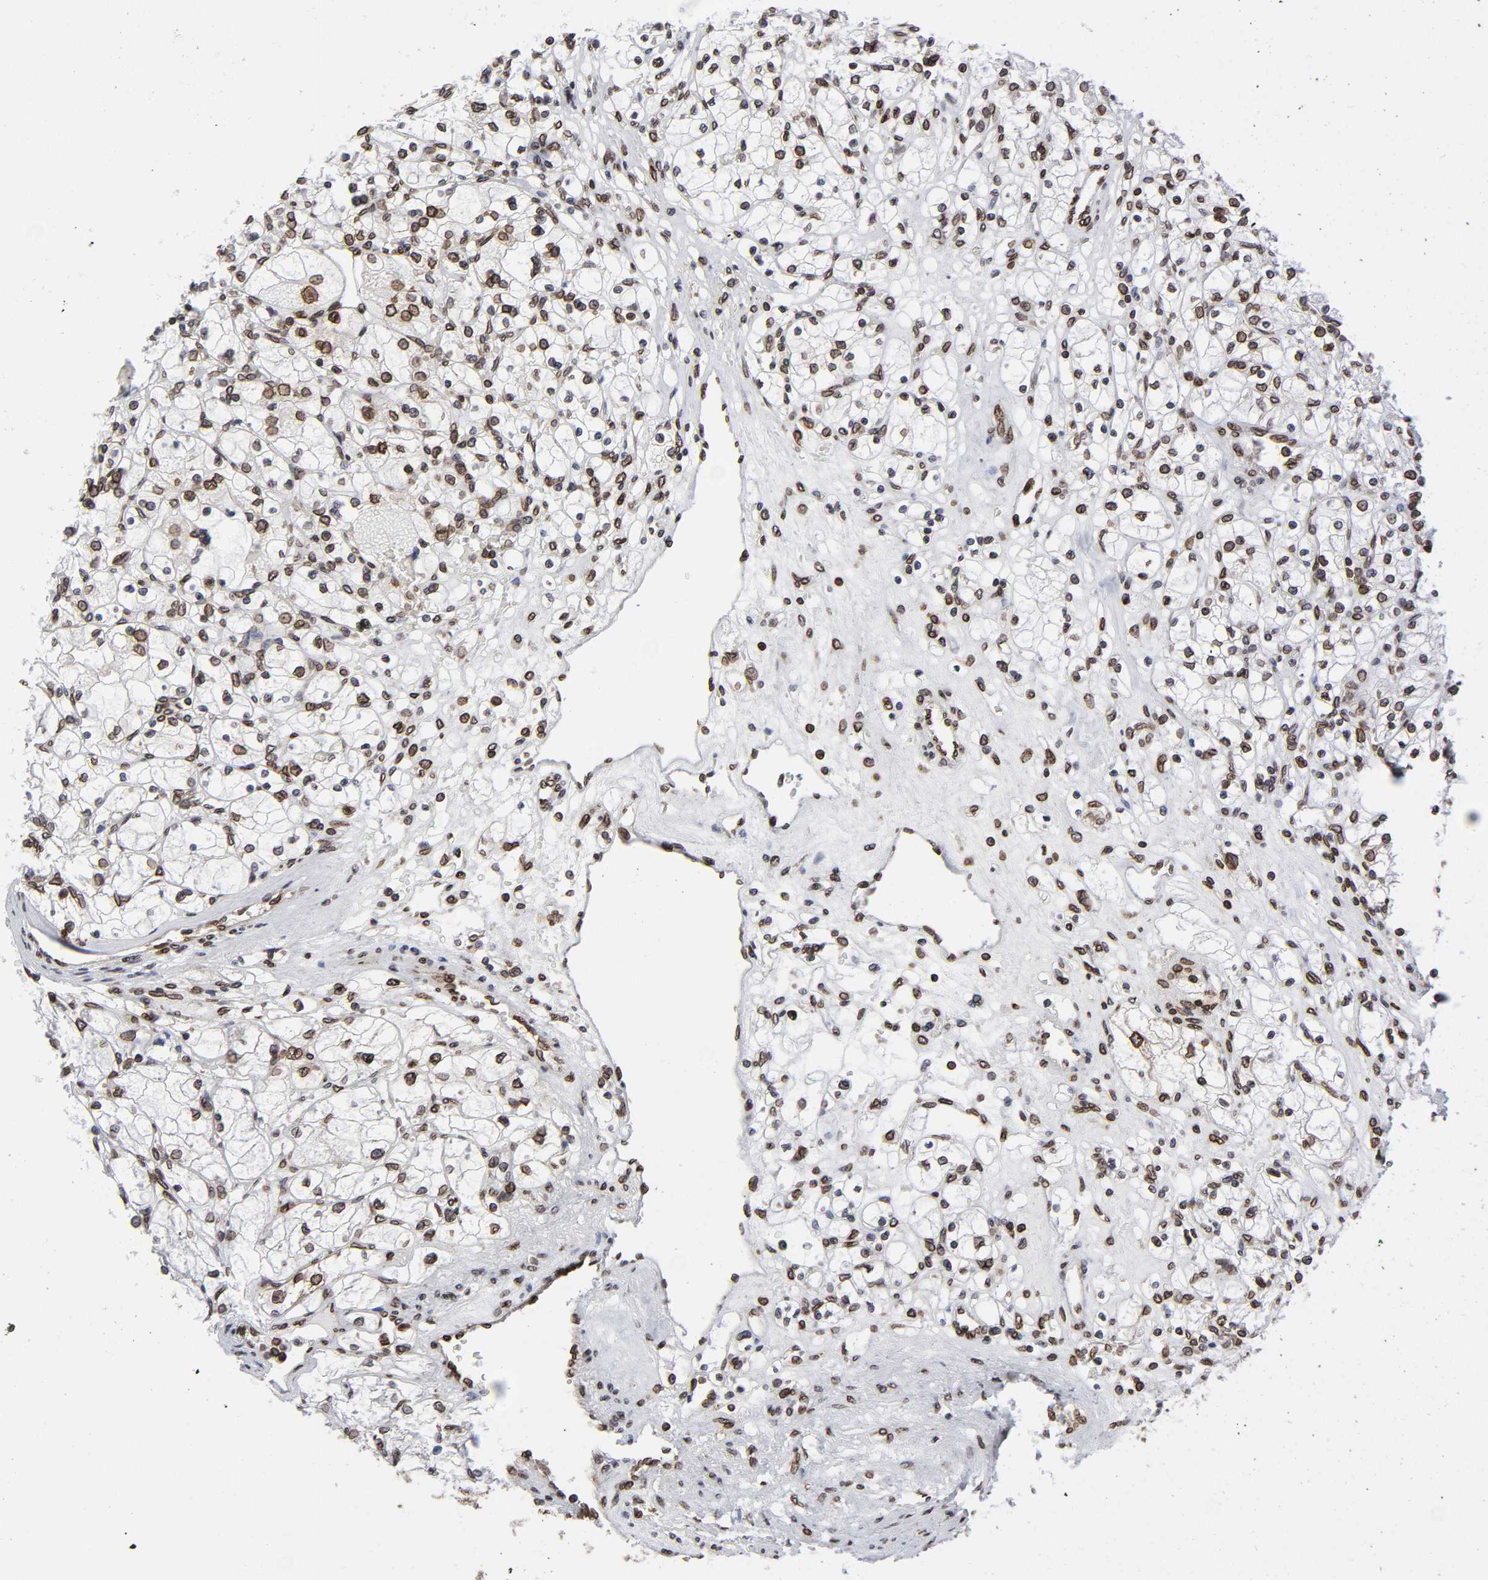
{"staining": {"intensity": "strong", "quantity": ">75%", "location": "cytoplasmic/membranous,nuclear"}, "tissue": "renal cancer", "cell_type": "Tumor cells", "image_type": "cancer", "snomed": [{"axis": "morphology", "description": "Adenocarcinoma, NOS"}, {"axis": "topography", "description": "Kidney"}], "caption": "This is a histology image of immunohistochemistry staining of renal cancer (adenocarcinoma), which shows strong staining in the cytoplasmic/membranous and nuclear of tumor cells.", "gene": "RANGAP1", "patient": {"sex": "female", "age": 83}}